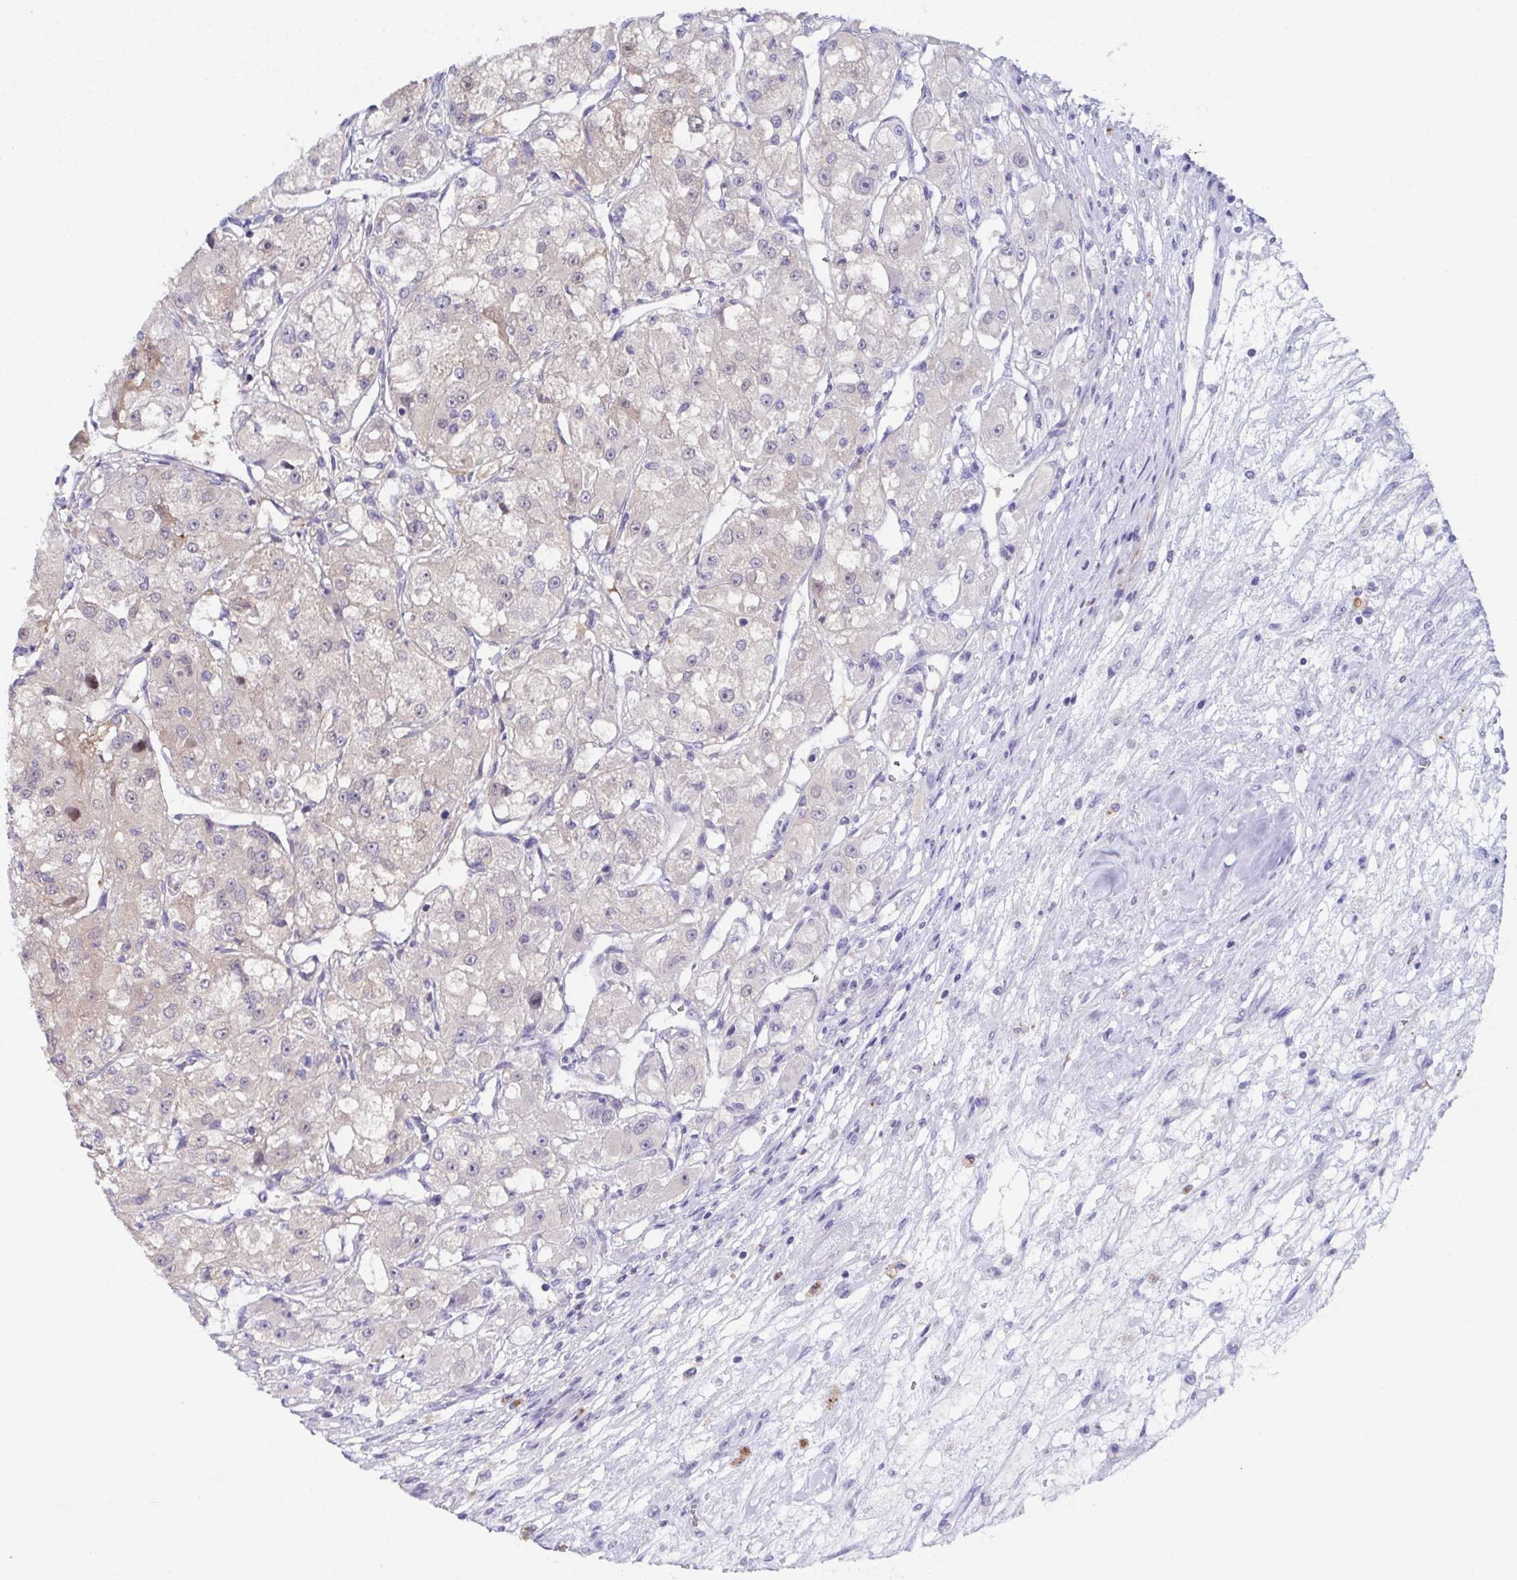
{"staining": {"intensity": "weak", "quantity": "25%-75%", "location": "cytoplasmic/membranous"}, "tissue": "renal cancer", "cell_type": "Tumor cells", "image_type": "cancer", "snomed": [{"axis": "morphology", "description": "Adenocarcinoma, NOS"}, {"axis": "topography", "description": "Kidney"}], "caption": "A brown stain highlights weak cytoplasmic/membranous staining of a protein in human renal adenocarcinoma tumor cells.", "gene": "SSC4D", "patient": {"sex": "female", "age": 63}}